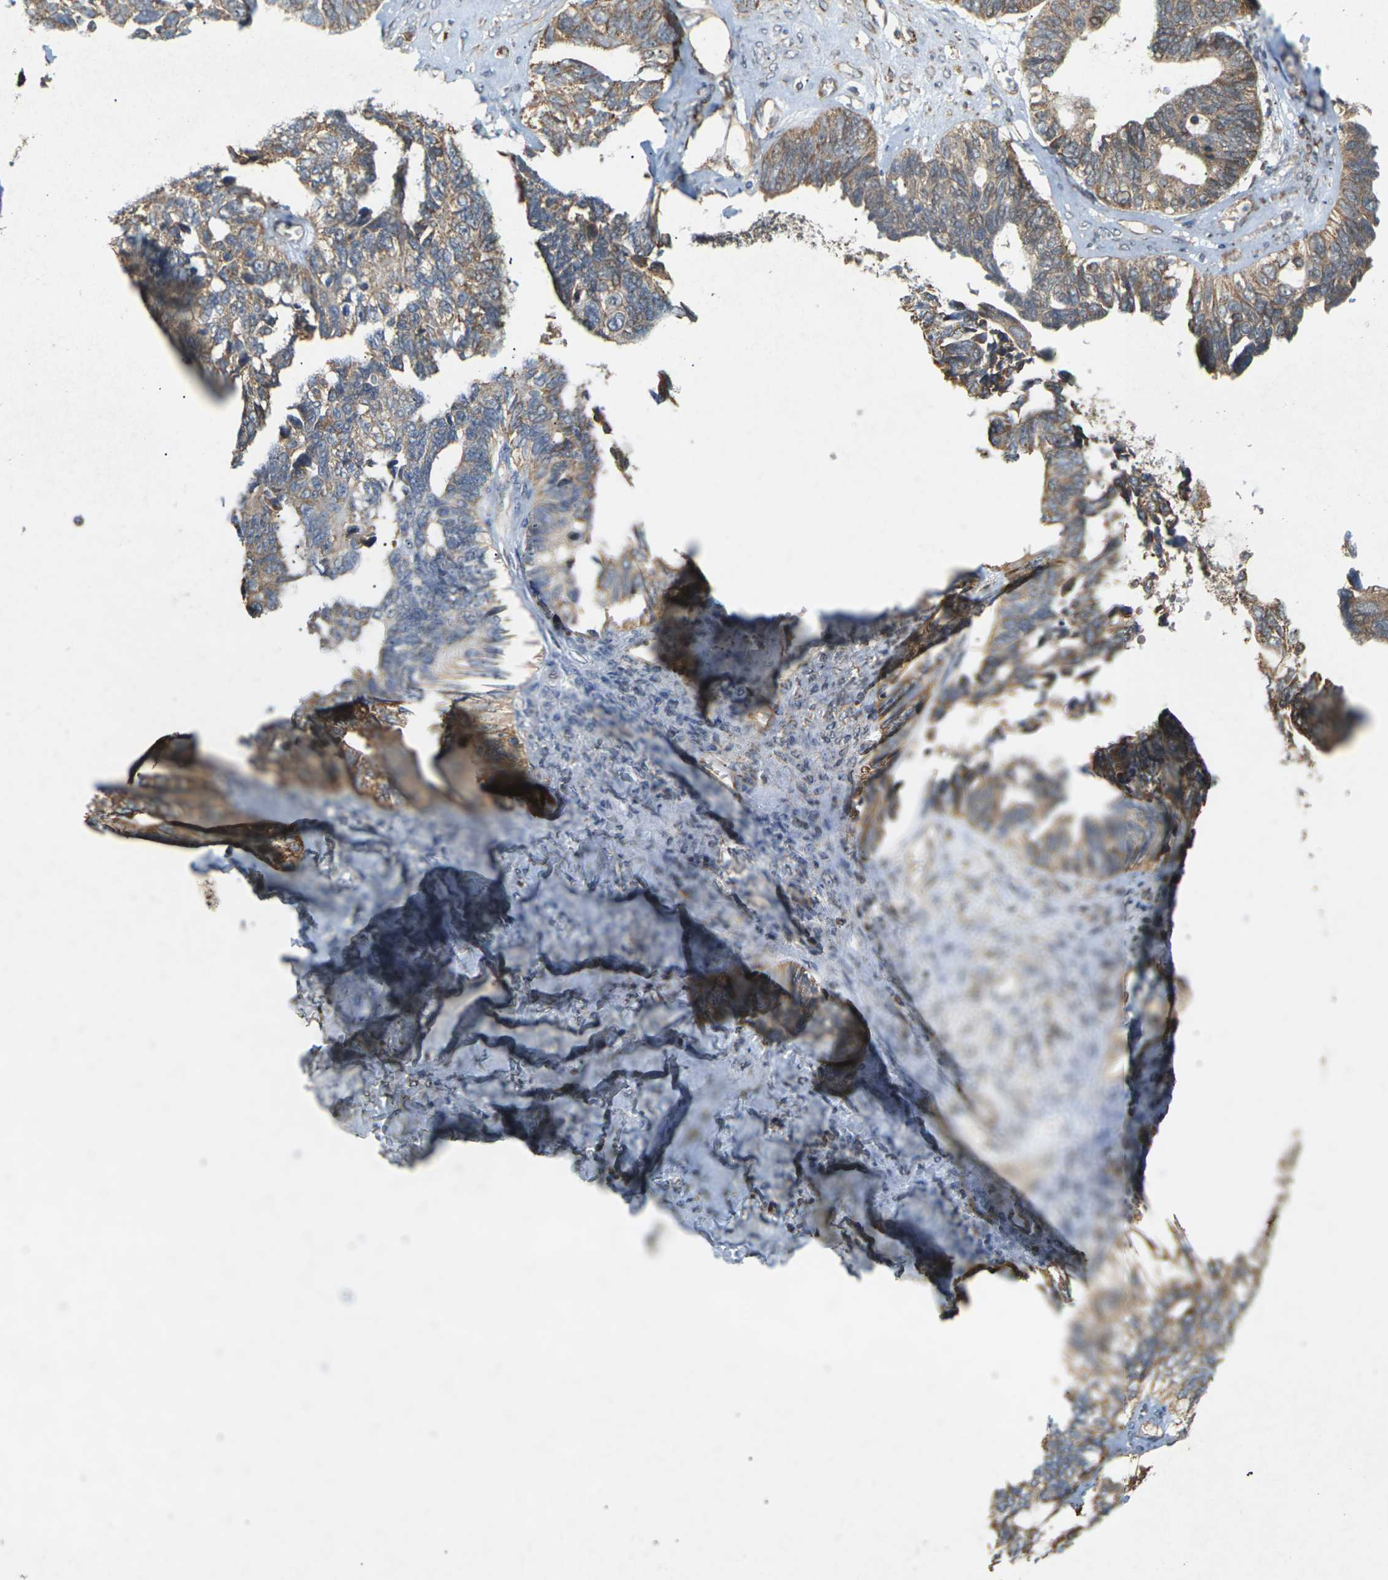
{"staining": {"intensity": "moderate", "quantity": ">75%", "location": "cytoplasmic/membranous"}, "tissue": "ovarian cancer", "cell_type": "Tumor cells", "image_type": "cancer", "snomed": [{"axis": "morphology", "description": "Cystadenocarcinoma, serous, NOS"}, {"axis": "topography", "description": "Ovary"}], "caption": "Protein expression analysis of serous cystadenocarcinoma (ovarian) reveals moderate cytoplasmic/membranous expression in about >75% of tumor cells.", "gene": "KSR1", "patient": {"sex": "female", "age": 79}}